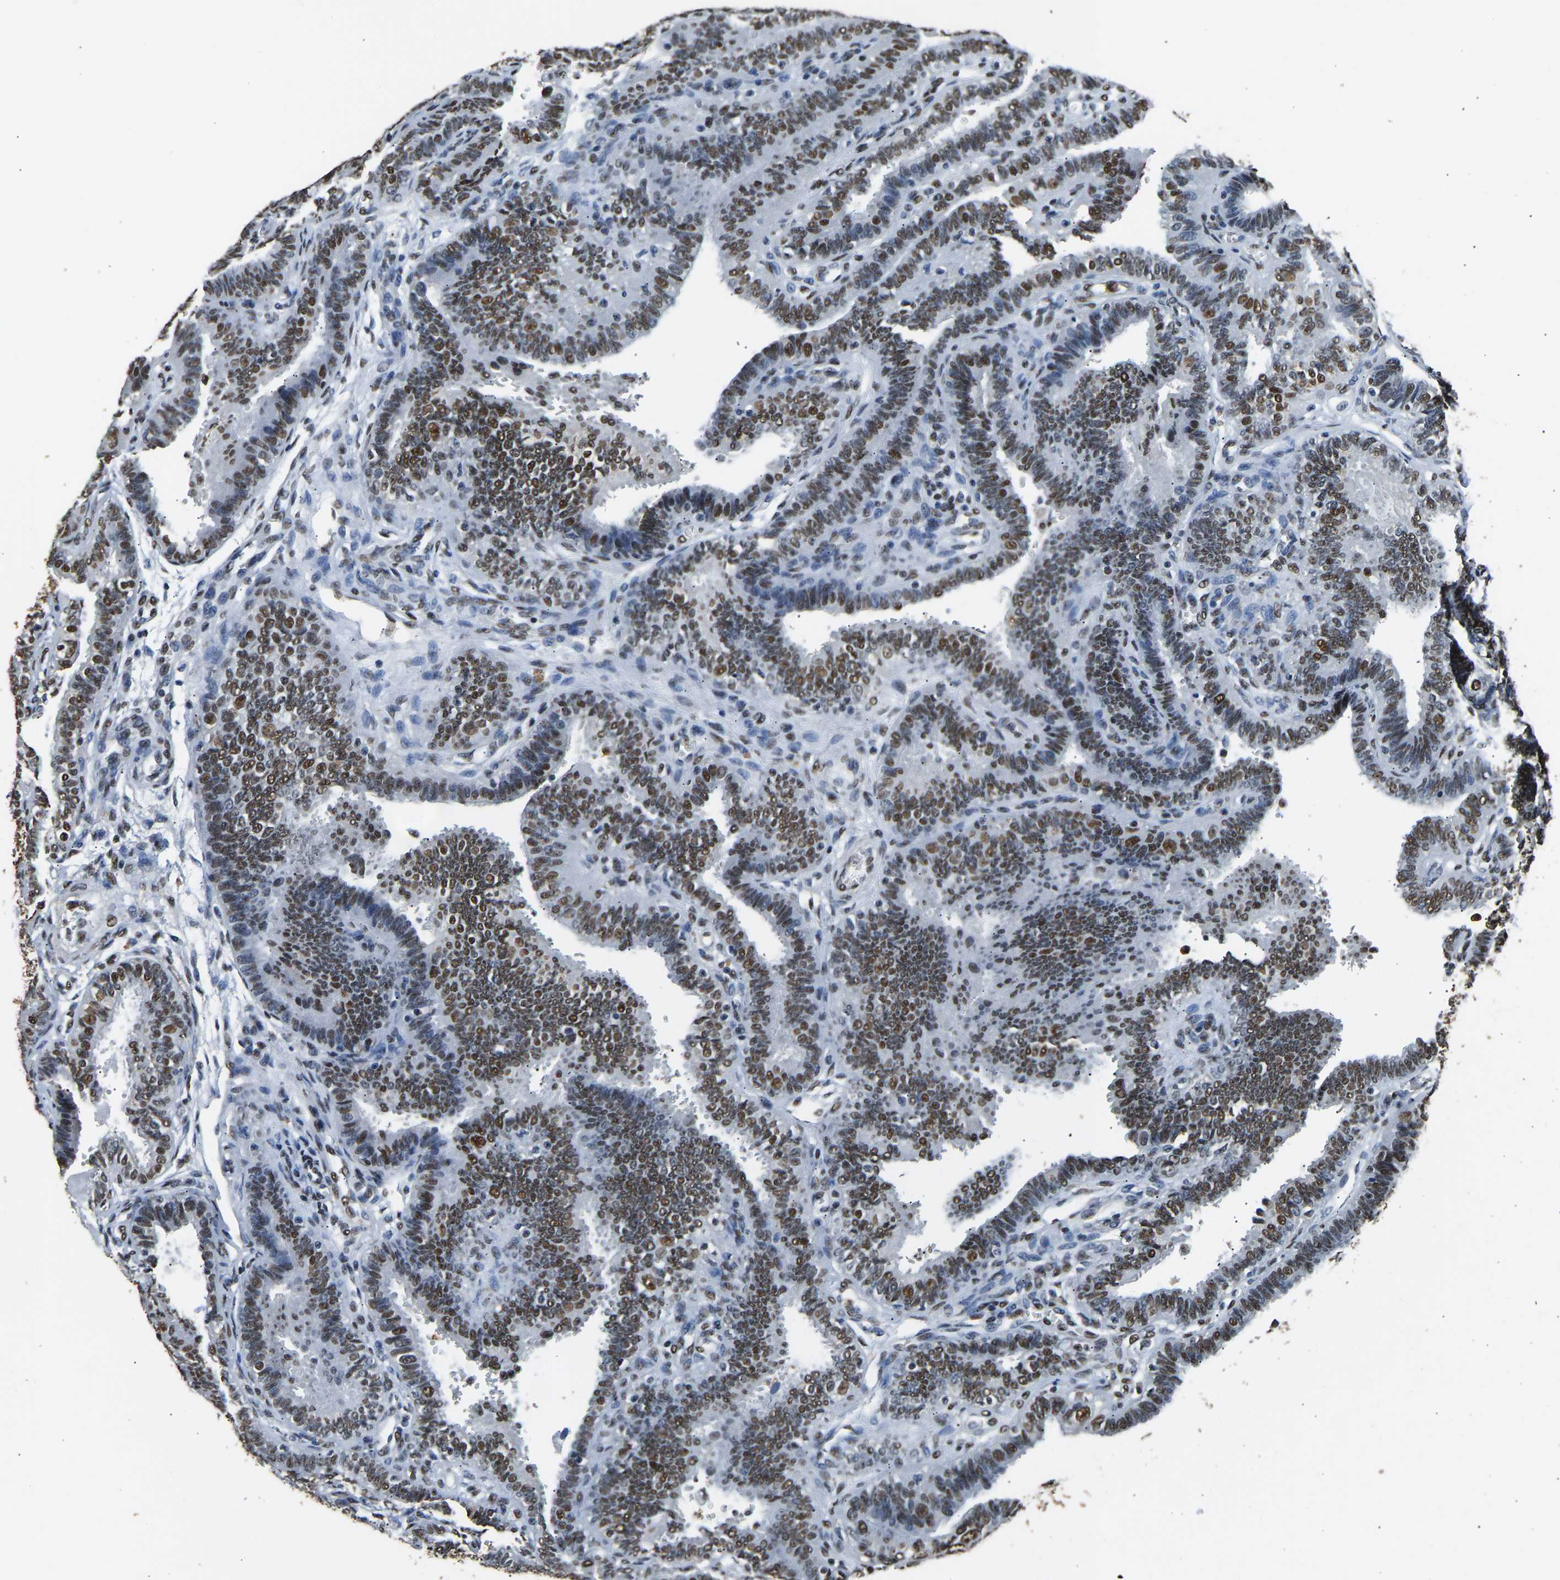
{"staining": {"intensity": "strong", "quantity": ">75%", "location": "nuclear"}, "tissue": "fallopian tube", "cell_type": "Glandular cells", "image_type": "normal", "snomed": [{"axis": "morphology", "description": "Normal tissue, NOS"}, {"axis": "topography", "description": "Fallopian tube"}, {"axis": "topography", "description": "Placenta"}], "caption": "Strong nuclear positivity for a protein is present in approximately >75% of glandular cells of unremarkable fallopian tube using immunohistochemistry.", "gene": "SAFB", "patient": {"sex": "female", "age": 34}}